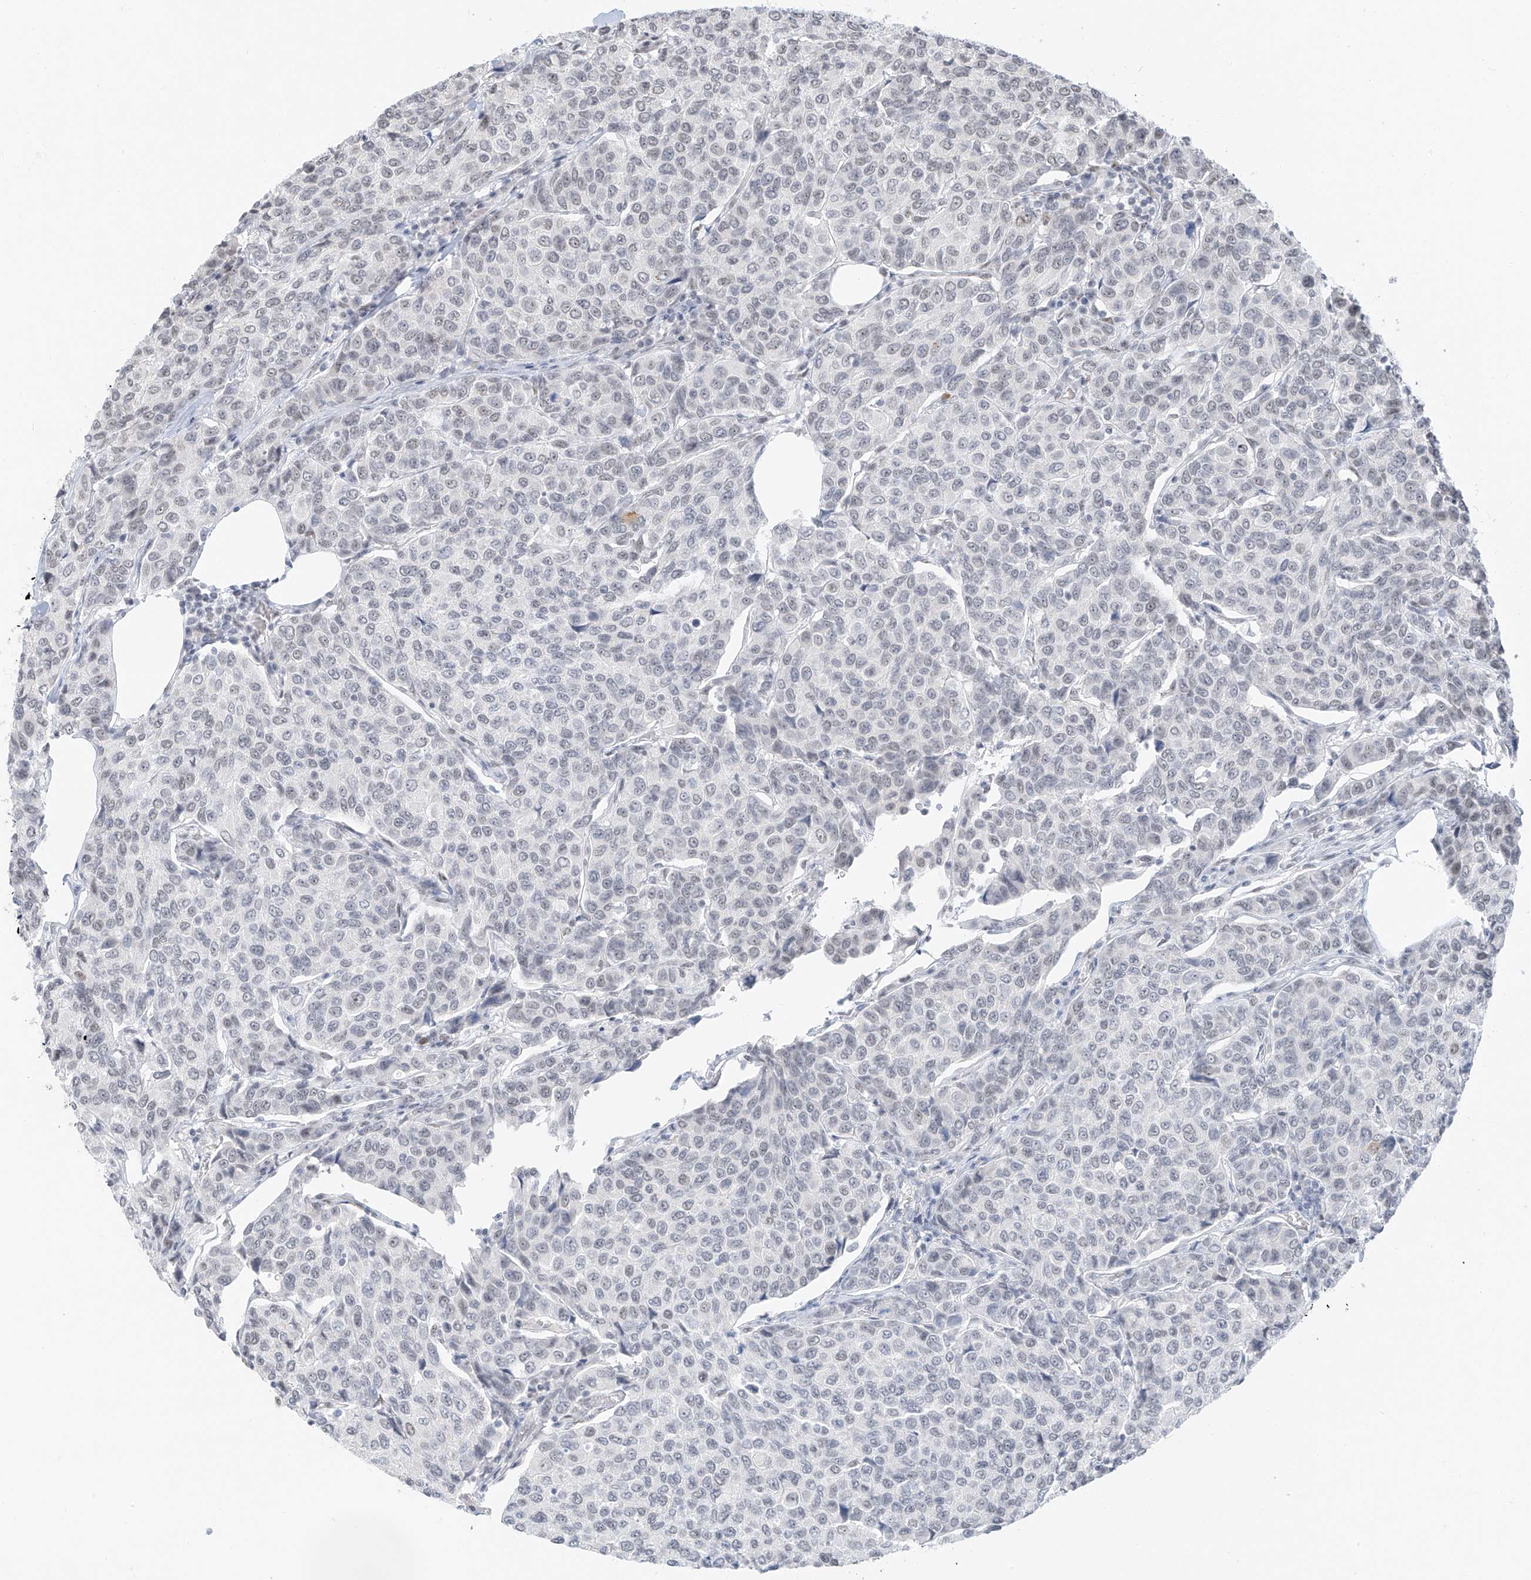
{"staining": {"intensity": "negative", "quantity": "none", "location": "none"}, "tissue": "breast cancer", "cell_type": "Tumor cells", "image_type": "cancer", "snomed": [{"axis": "morphology", "description": "Duct carcinoma"}, {"axis": "topography", "description": "Breast"}], "caption": "This is a micrograph of immunohistochemistry staining of breast cancer (intraductal carcinoma), which shows no positivity in tumor cells.", "gene": "PGC", "patient": {"sex": "female", "age": 55}}